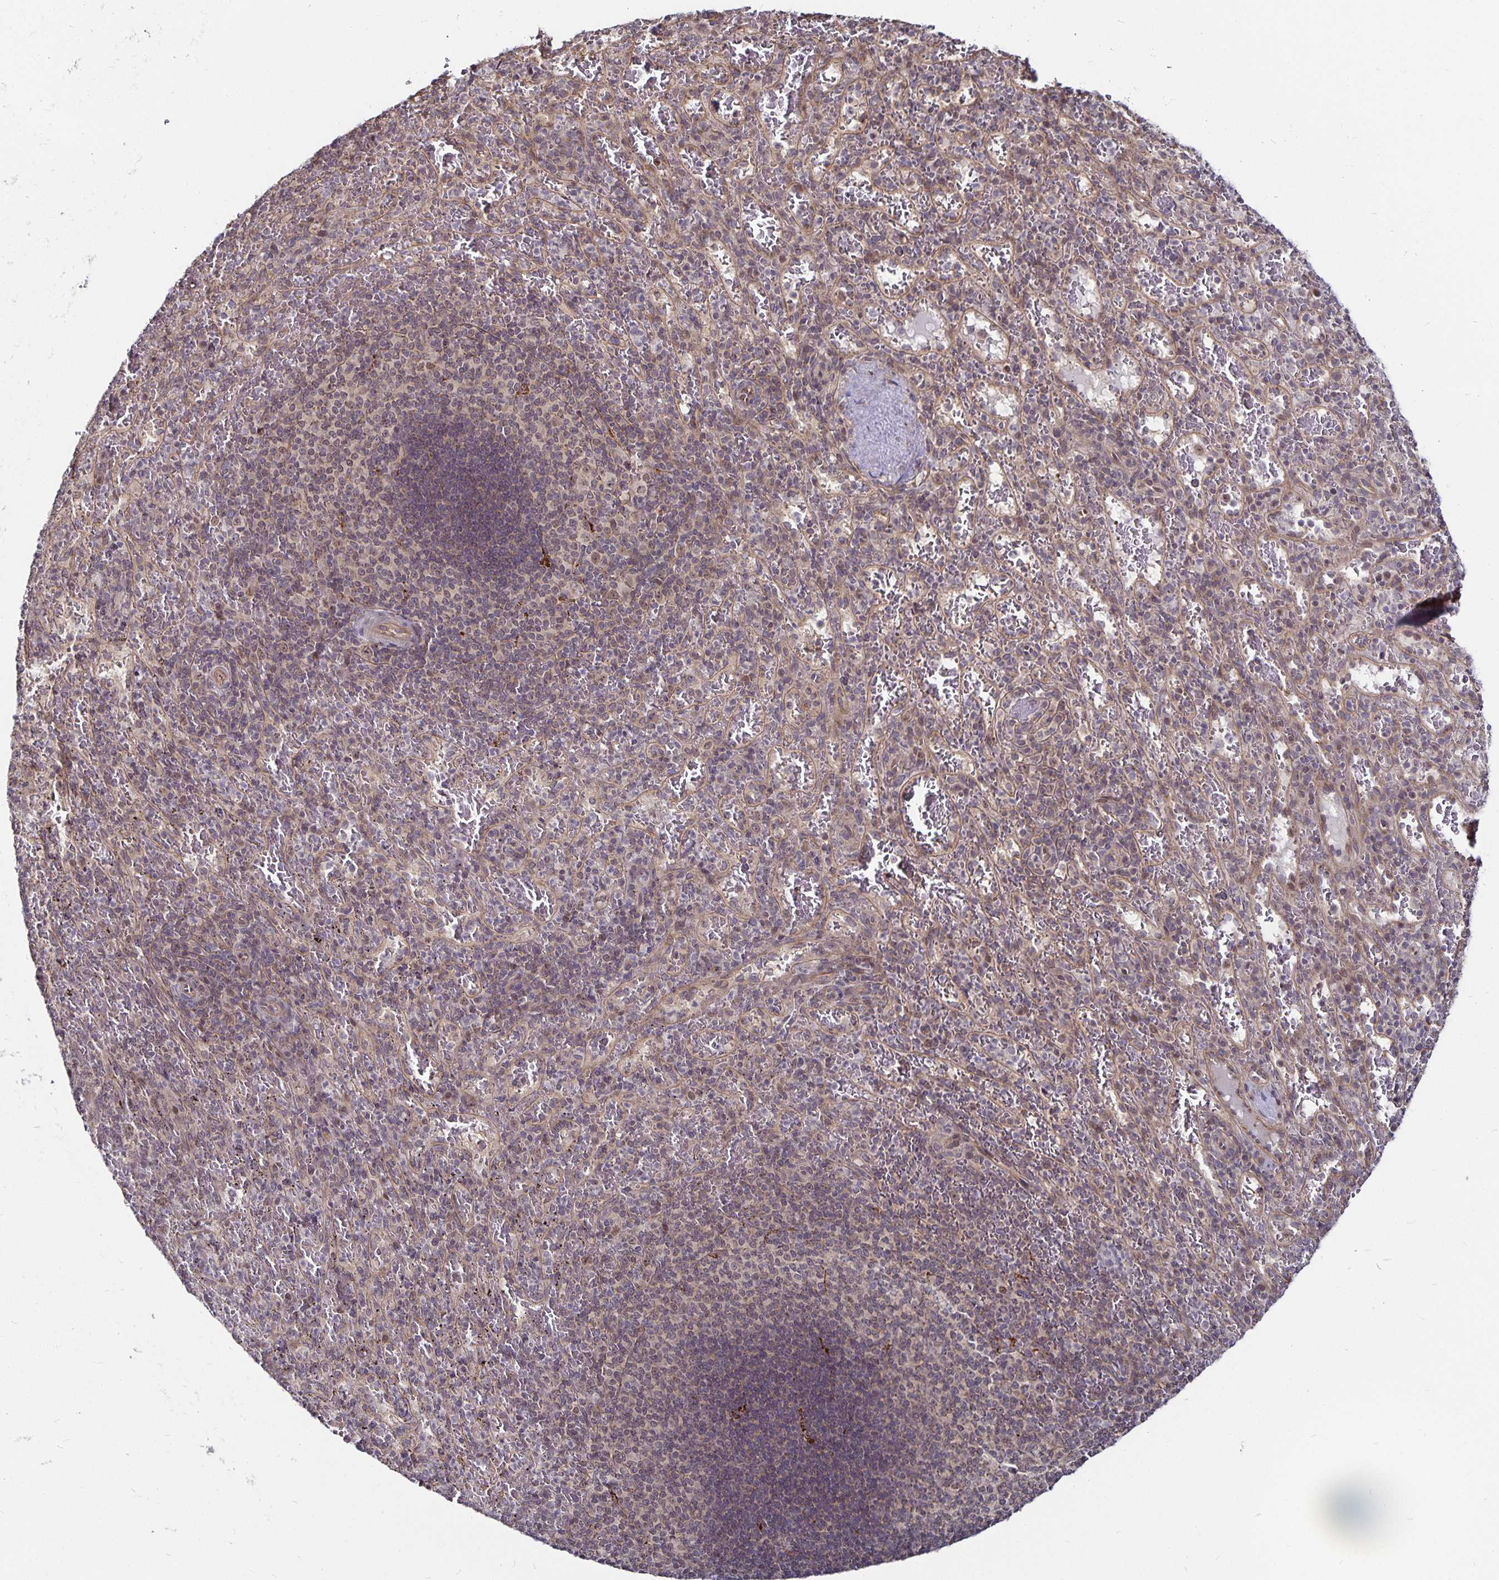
{"staining": {"intensity": "weak", "quantity": "25%-75%", "location": "cytoplasmic/membranous"}, "tissue": "spleen", "cell_type": "Cells in red pulp", "image_type": "normal", "snomed": [{"axis": "morphology", "description": "Normal tissue, NOS"}, {"axis": "topography", "description": "Spleen"}], "caption": "Spleen stained with immunohistochemistry demonstrates weak cytoplasmic/membranous staining in approximately 25%-75% of cells in red pulp. (Brightfield microscopy of DAB IHC at high magnification).", "gene": "CYP27A1", "patient": {"sex": "male", "age": 57}}